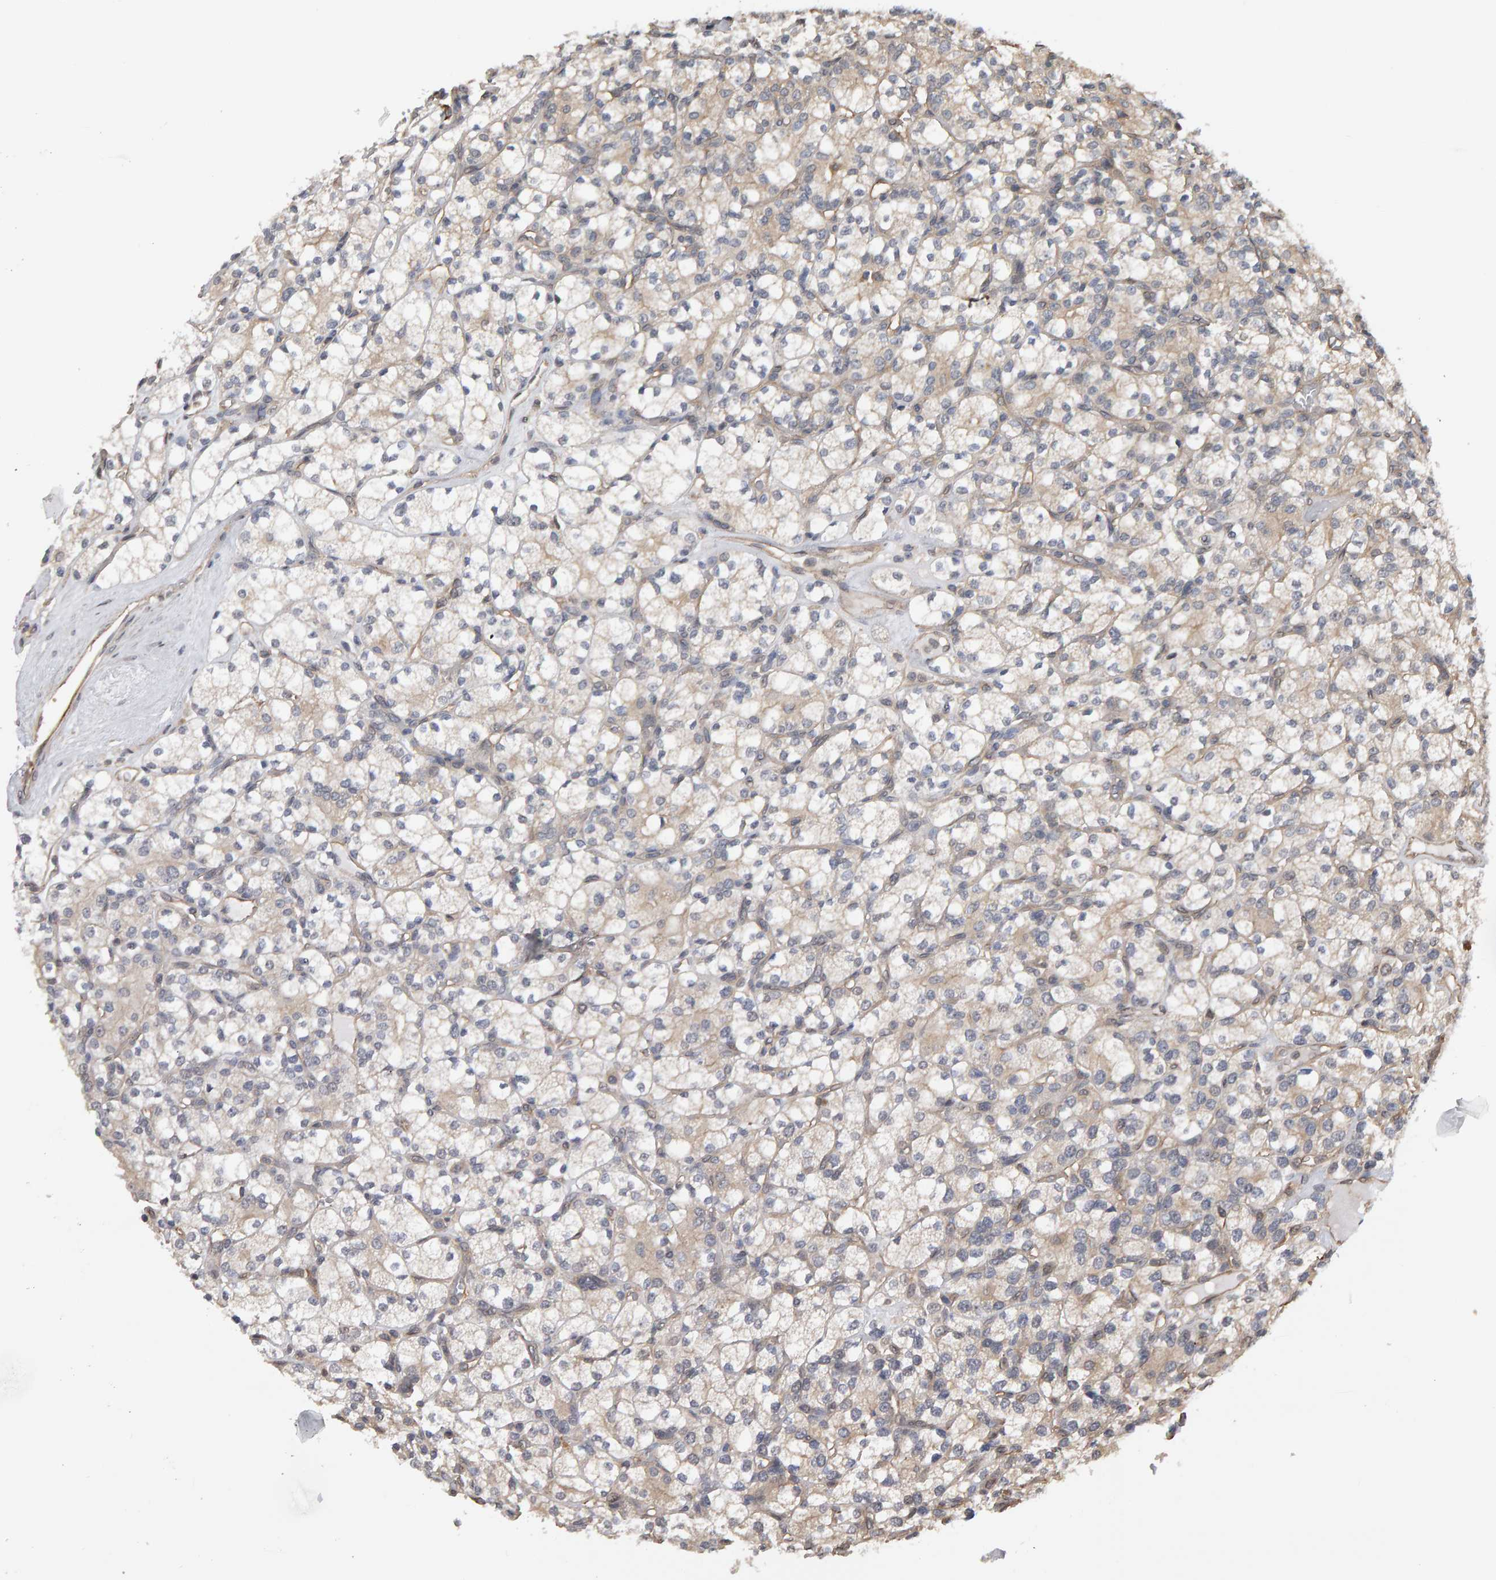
{"staining": {"intensity": "weak", "quantity": "<25%", "location": "cytoplasmic/membranous"}, "tissue": "renal cancer", "cell_type": "Tumor cells", "image_type": "cancer", "snomed": [{"axis": "morphology", "description": "Adenocarcinoma, NOS"}, {"axis": "topography", "description": "Kidney"}], "caption": "Immunohistochemical staining of human renal cancer (adenocarcinoma) displays no significant expression in tumor cells. (DAB IHC with hematoxylin counter stain).", "gene": "COASY", "patient": {"sex": "male", "age": 77}}